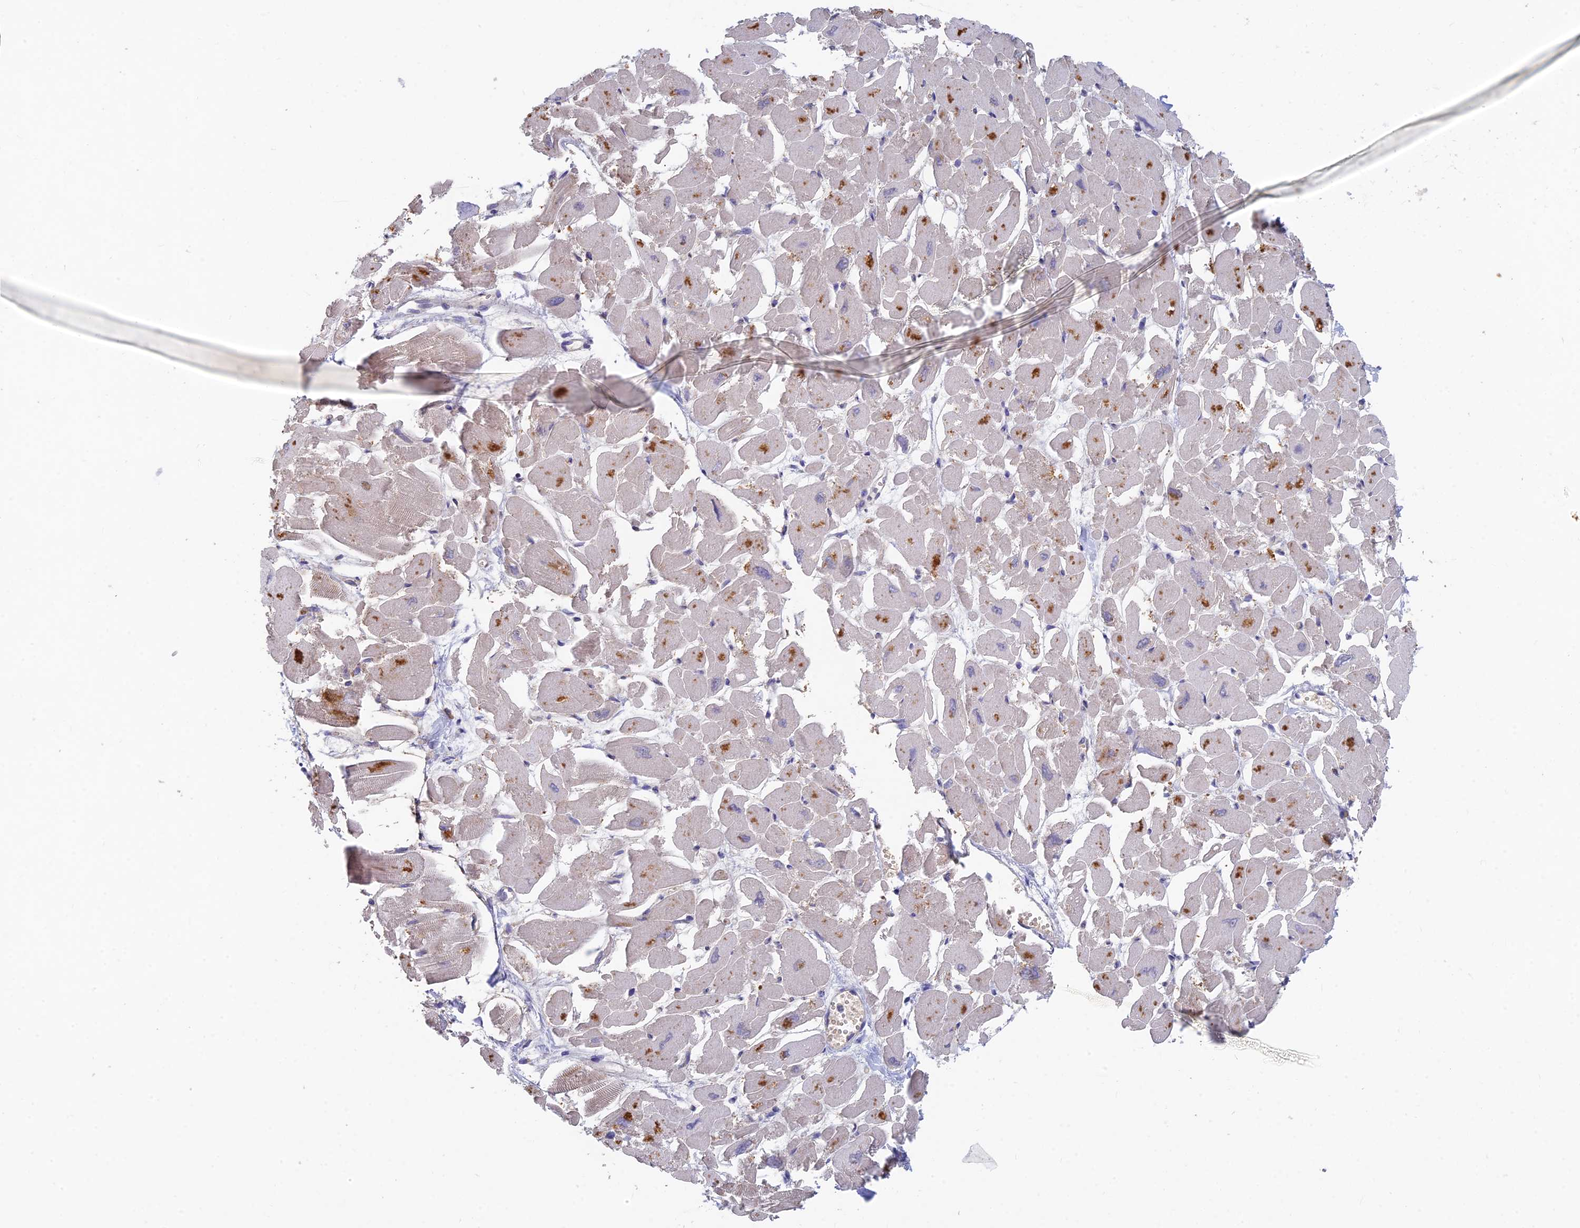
{"staining": {"intensity": "moderate", "quantity": "<25%", "location": "cytoplasmic/membranous"}, "tissue": "heart muscle", "cell_type": "Cardiomyocytes", "image_type": "normal", "snomed": [{"axis": "morphology", "description": "Normal tissue, NOS"}, {"axis": "topography", "description": "Heart"}], "caption": "Protein staining by immunohistochemistry exhibits moderate cytoplasmic/membranous expression in approximately <25% of cardiomyocytes in unremarkable heart muscle. The protein is stained brown, and the nuclei are stained in blue (DAB IHC with brightfield microscopy, high magnification).", "gene": "ARRDC1", "patient": {"sex": "male", "age": 54}}